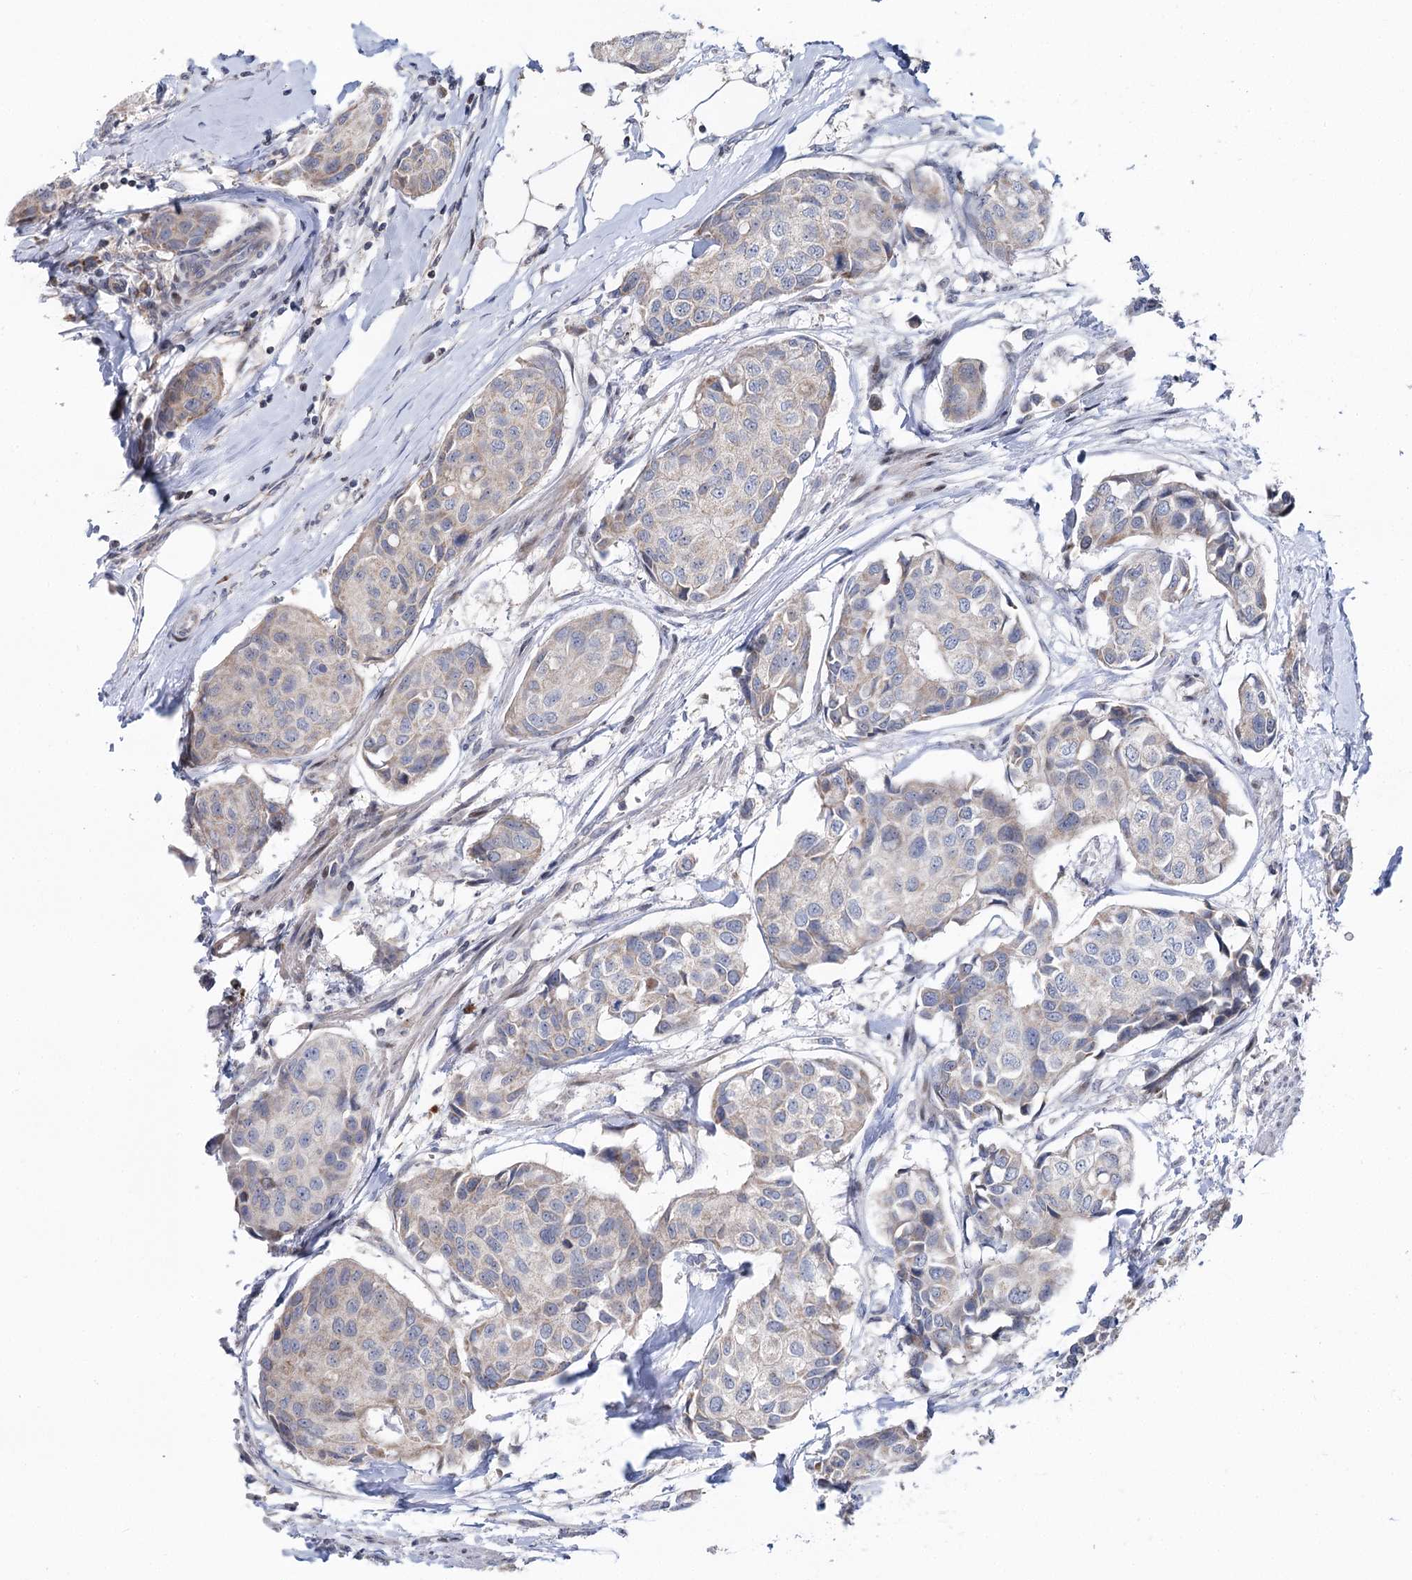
{"staining": {"intensity": "weak", "quantity": ">75%", "location": "cytoplasmic/membranous"}, "tissue": "breast cancer", "cell_type": "Tumor cells", "image_type": "cancer", "snomed": [{"axis": "morphology", "description": "Duct carcinoma"}, {"axis": "topography", "description": "Breast"}], "caption": "Immunohistochemical staining of human infiltrating ductal carcinoma (breast) demonstrates low levels of weak cytoplasmic/membranous protein staining in approximately >75% of tumor cells.", "gene": "PTGR1", "patient": {"sex": "female", "age": 80}}